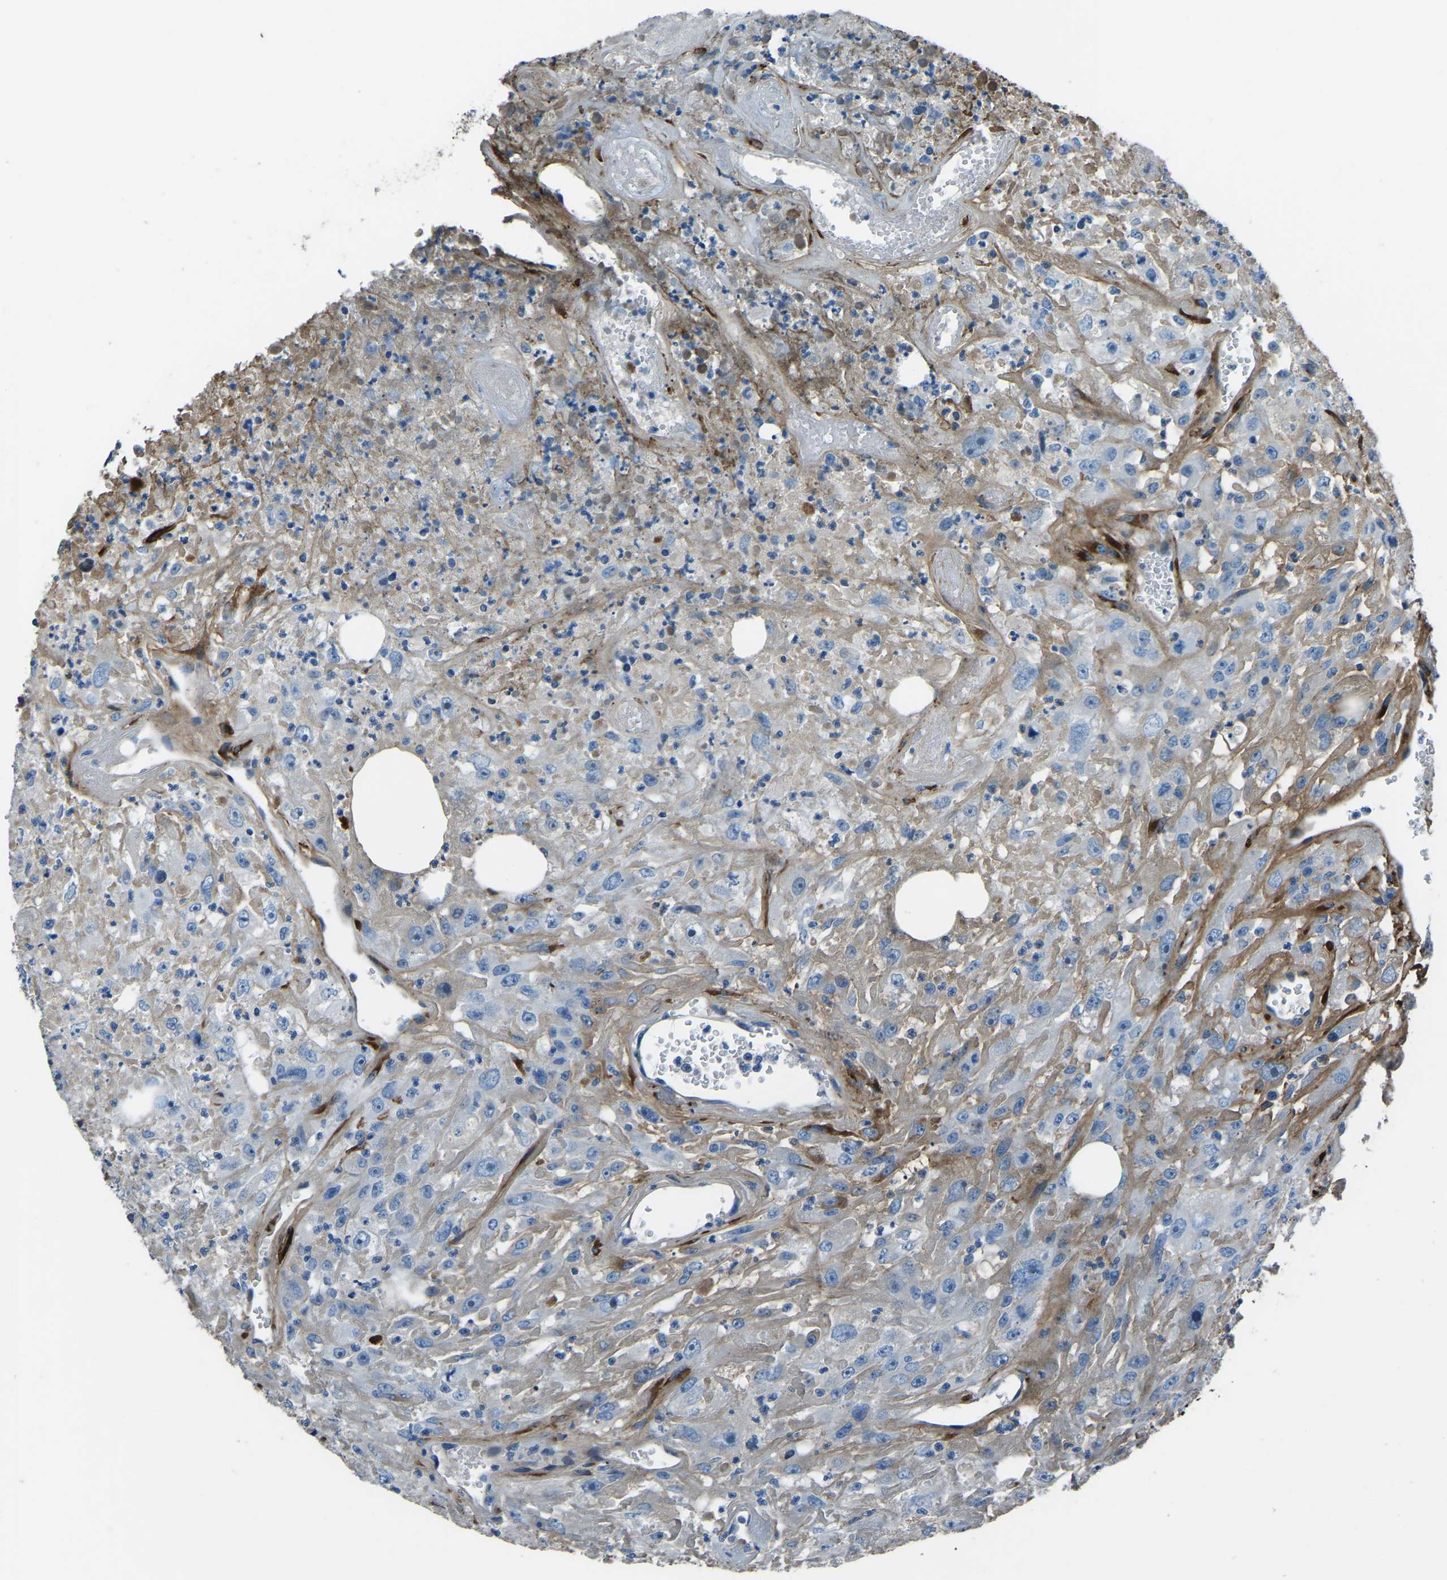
{"staining": {"intensity": "negative", "quantity": "none", "location": "none"}, "tissue": "urothelial cancer", "cell_type": "Tumor cells", "image_type": "cancer", "snomed": [{"axis": "morphology", "description": "Urothelial carcinoma, High grade"}, {"axis": "topography", "description": "Urinary bladder"}], "caption": "Urothelial carcinoma (high-grade) was stained to show a protein in brown. There is no significant positivity in tumor cells. Brightfield microscopy of immunohistochemistry (IHC) stained with DAB (3,3'-diaminobenzidine) (brown) and hematoxylin (blue), captured at high magnification.", "gene": "COL3A1", "patient": {"sex": "male", "age": 46}}